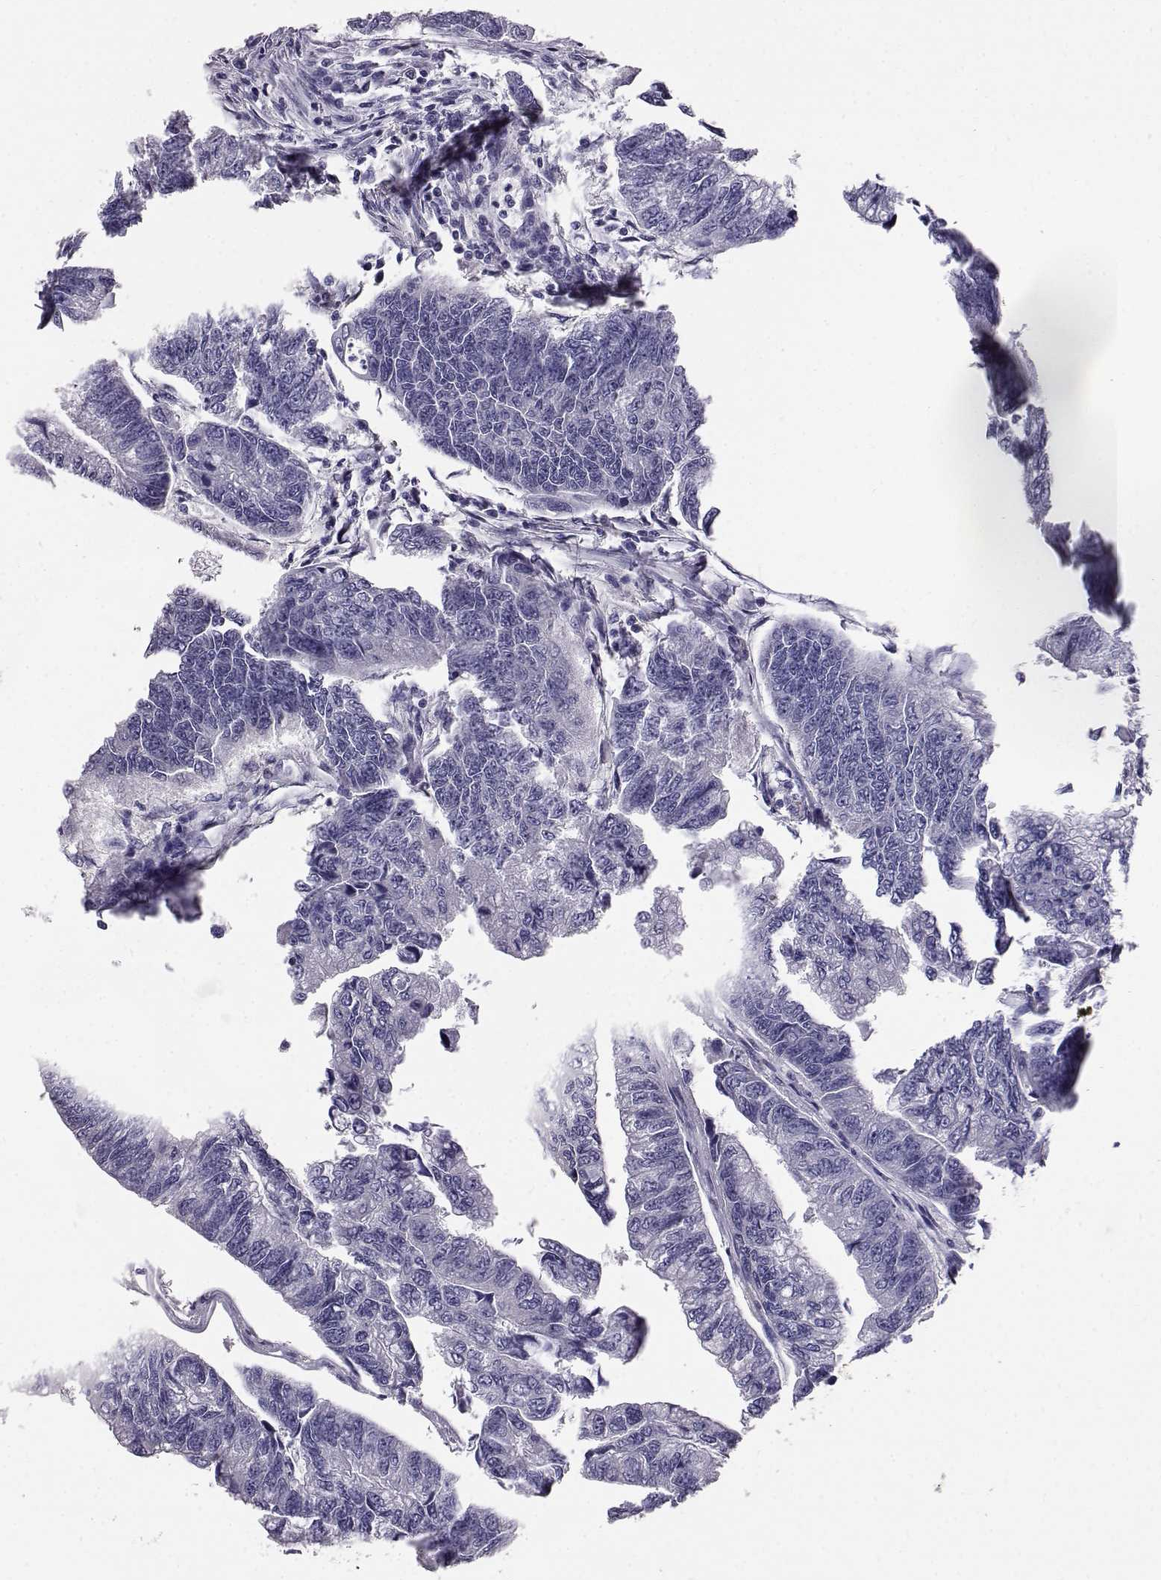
{"staining": {"intensity": "negative", "quantity": "none", "location": "none"}, "tissue": "colorectal cancer", "cell_type": "Tumor cells", "image_type": "cancer", "snomed": [{"axis": "morphology", "description": "Adenocarcinoma, NOS"}, {"axis": "topography", "description": "Colon"}], "caption": "DAB immunohistochemical staining of human adenocarcinoma (colorectal) reveals no significant expression in tumor cells.", "gene": "AKR1B1", "patient": {"sex": "female", "age": 65}}